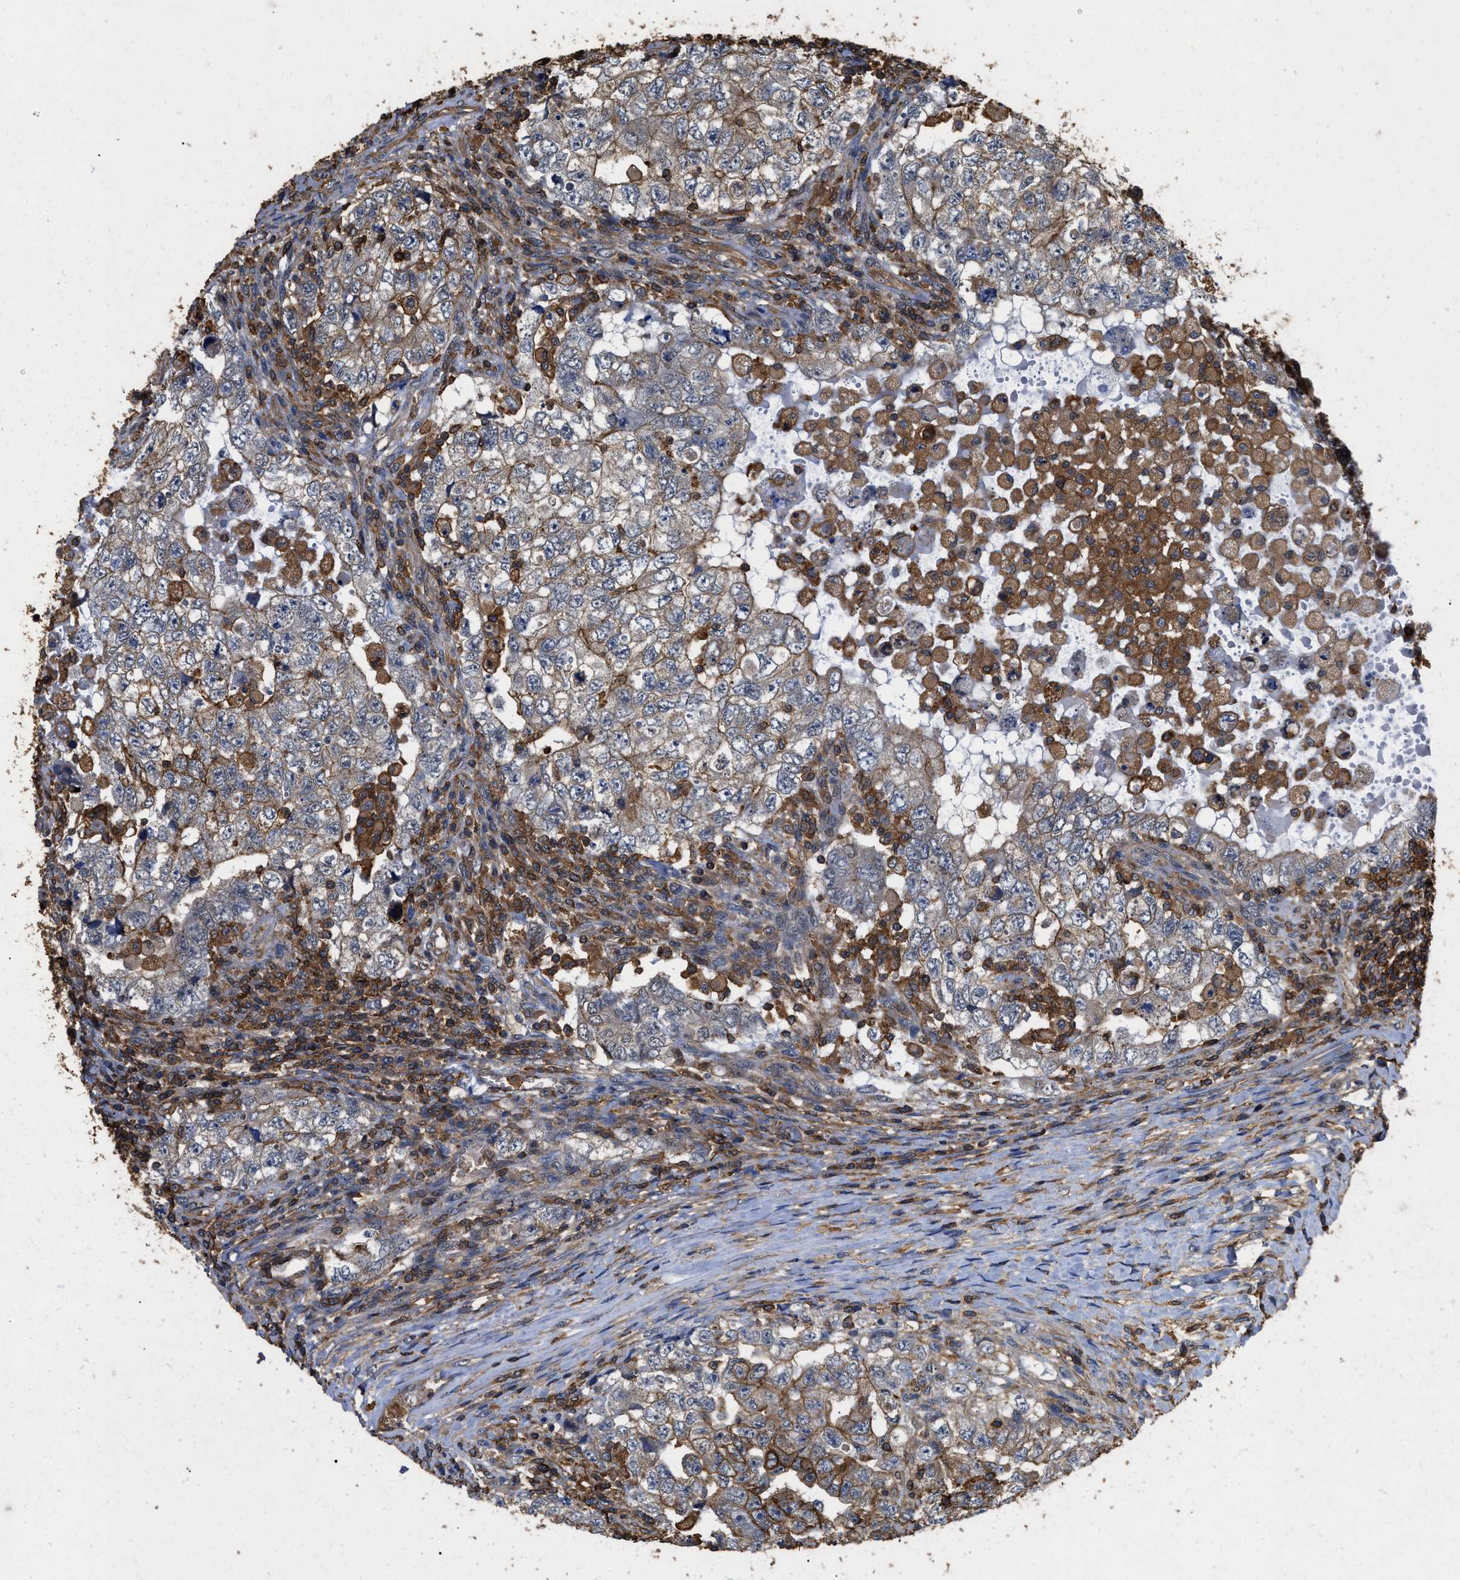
{"staining": {"intensity": "weak", "quantity": "25%-75%", "location": "cytoplasmic/membranous"}, "tissue": "testis cancer", "cell_type": "Tumor cells", "image_type": "cancer", "snomed": [{"axis": "morphology", "description": "Carcinoma, Embryonal, NOS"}, {"axis": "topography", "description": "Testis"}], "caption": "Immunohistochemistry (IHC) image of testis cancer (embryonal carcinoma) stained for a protein (brown), which exhibits low levels of weak cytoplasmic/membranous staining in about 25%-75% of tumor cells.", "gene": "LINGO2", "patient": {"sex": "male", "age": 36}}